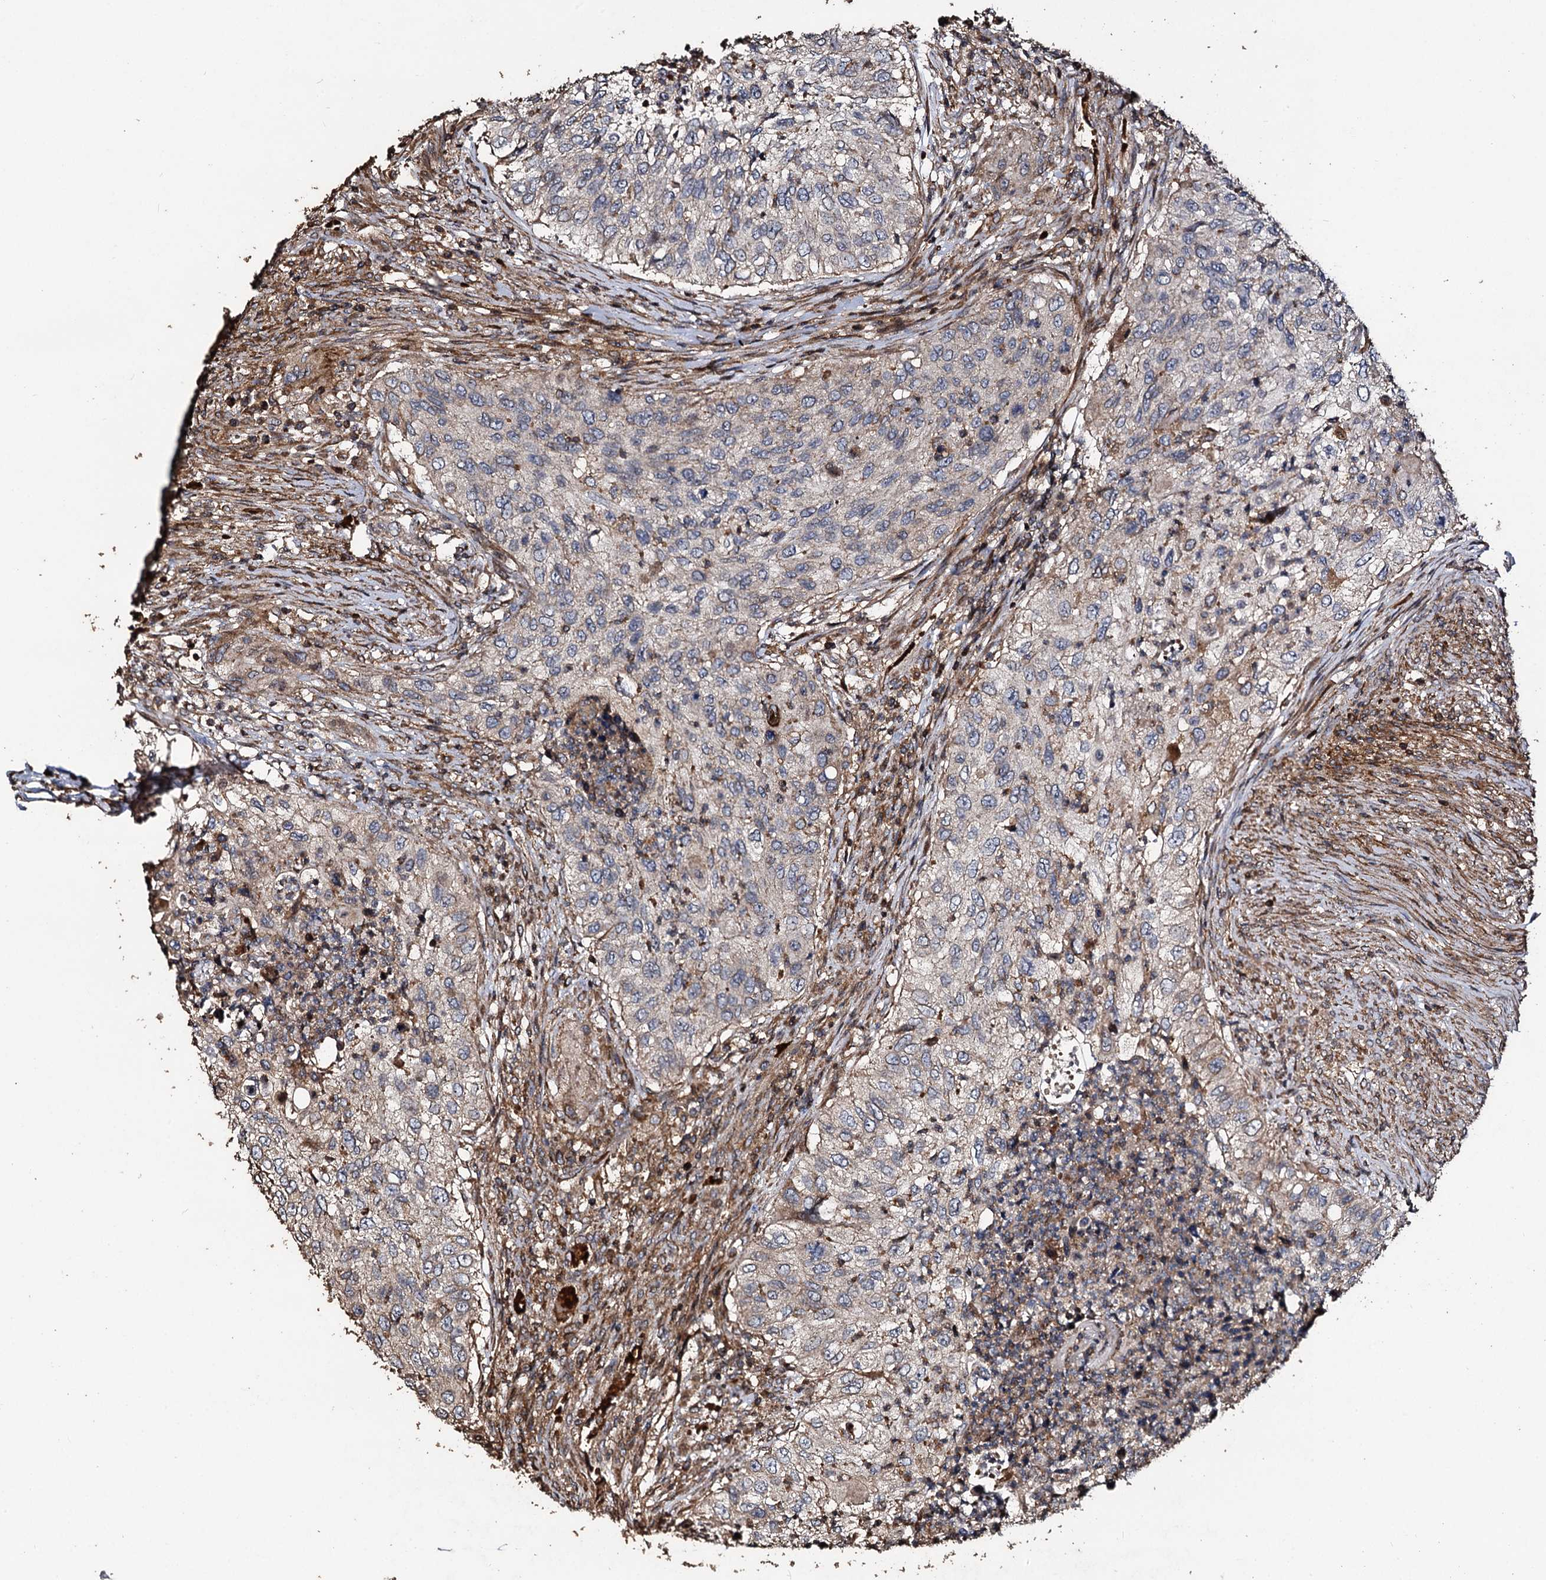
{"staining": {"intensity": "weak", "quantity": "<25%", "location": "cytoplasmic/membranous"}, "tissue": "urothelial cancer", "cell_type": "Tumor cells", "image_type": "cancer", "snomed": [{"axis": "morphology", "description": "Urothelial carcinoma, High grade"}, {"axis": "topography", "description": "Urinary bladder"}], "caption": "High power microscopy photomicrograph of an IHC micrograph of high-grade urothelial carcinoma, revealing no significant positivity in tumor cells.", "gene": "NOTCH2NLA", "patient": {"sex": "female", "age": 60}}